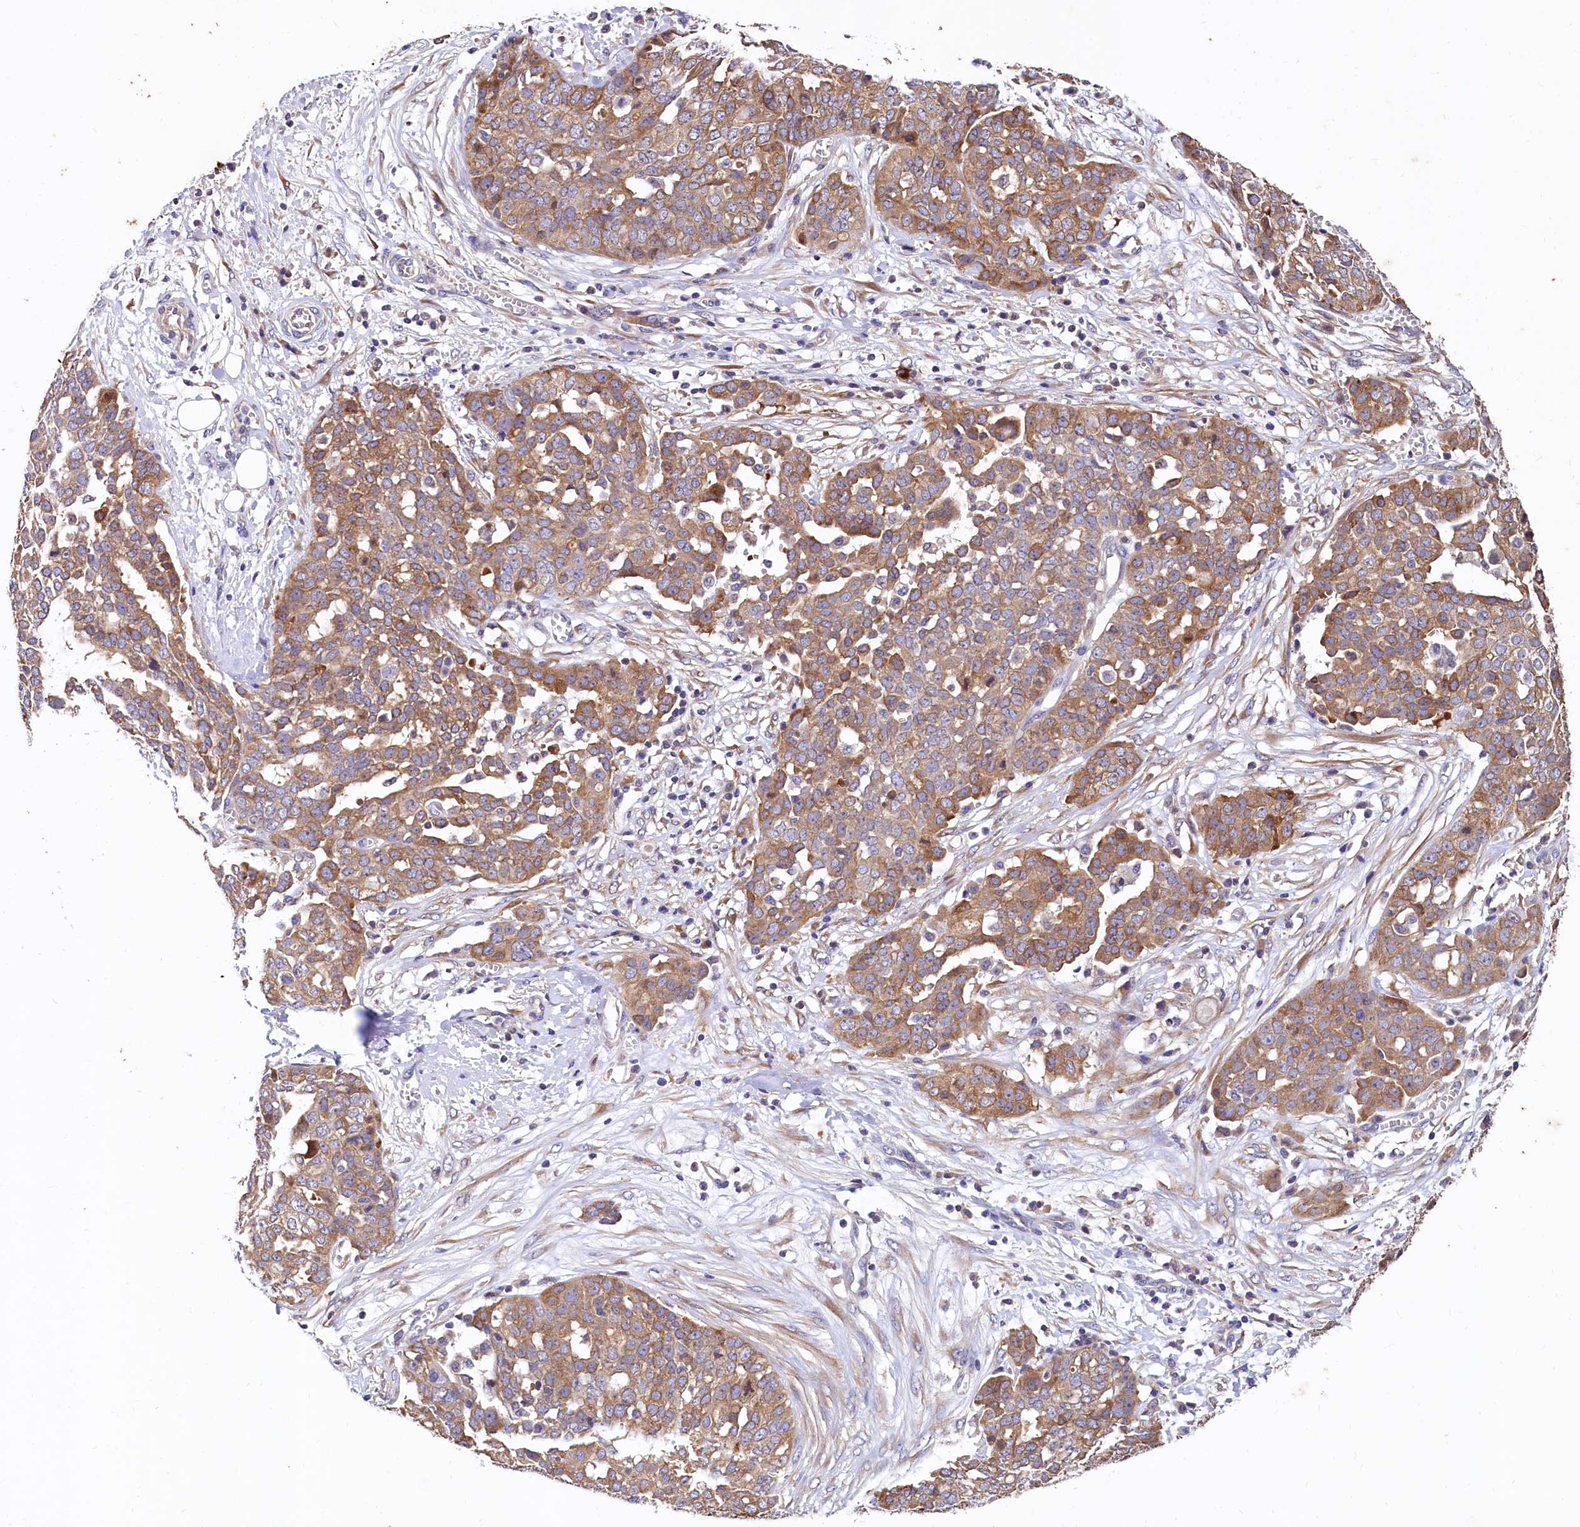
{"staining": {"intensity": "moderate", "quantity": ">75%", "location": "cytoplasmic/membranous"}, "tissue": "ovarian cancer", "cell_type": "Tumor cells", "image_type": "cancer", "snomed": [{"axis": "morphology", "description": "Cystadenocarcinoma, serous, NOS"}, {"axis": "topography", "description": "Soft tissue"}, {"axis": "topography", "description": "Ovary"}], "caption": "The micrograph demonstrates a brown stain indicating the presence of a protein in the cytoplasmic/membranous of tumor cells in ovarian serous cystadenocarcinoma.", "gene": "EPS8L2", "patient": {"sex": "female", "age": 57}}